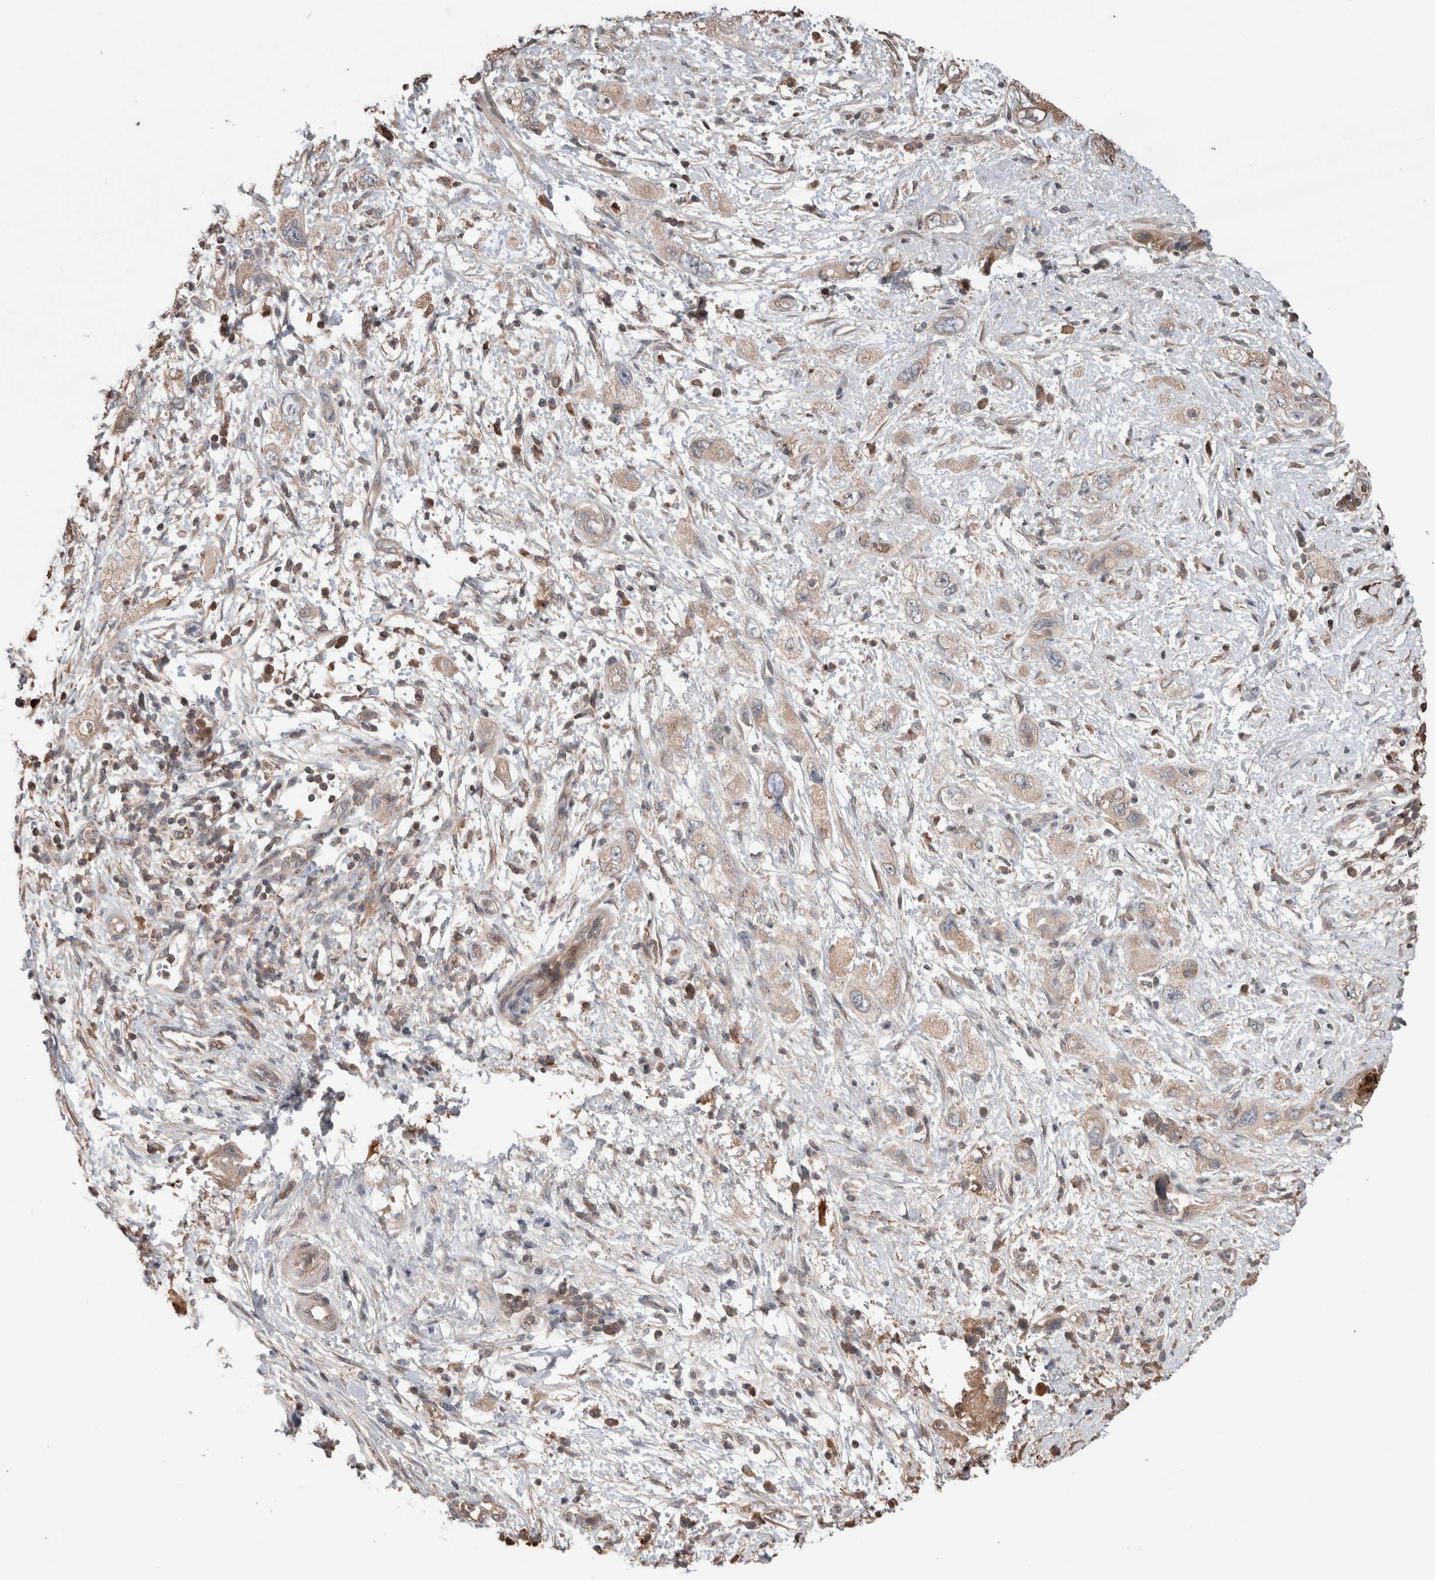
{"staining": {"intensity": "weak", "quantity": ">75%", "location": "cytoplasmic/membranous"}, "tissue": "pancreatic cancer", "cell_type": "Tumor cells", "image_type": "cancer", "snomed": [{"axis": "morphology", "description": "Adenocarcinoma, NOS"}, {"axis": "topography", "description": "Pancreas"}], "caption": "Tumor cells reveal weak cytoplasmic/membranous staining in approximately >75% of cells in pancreatic cancer (adenocarcinoma).", "gene": "TRIM5", "patient": {"sex": "female", "age": 73}}